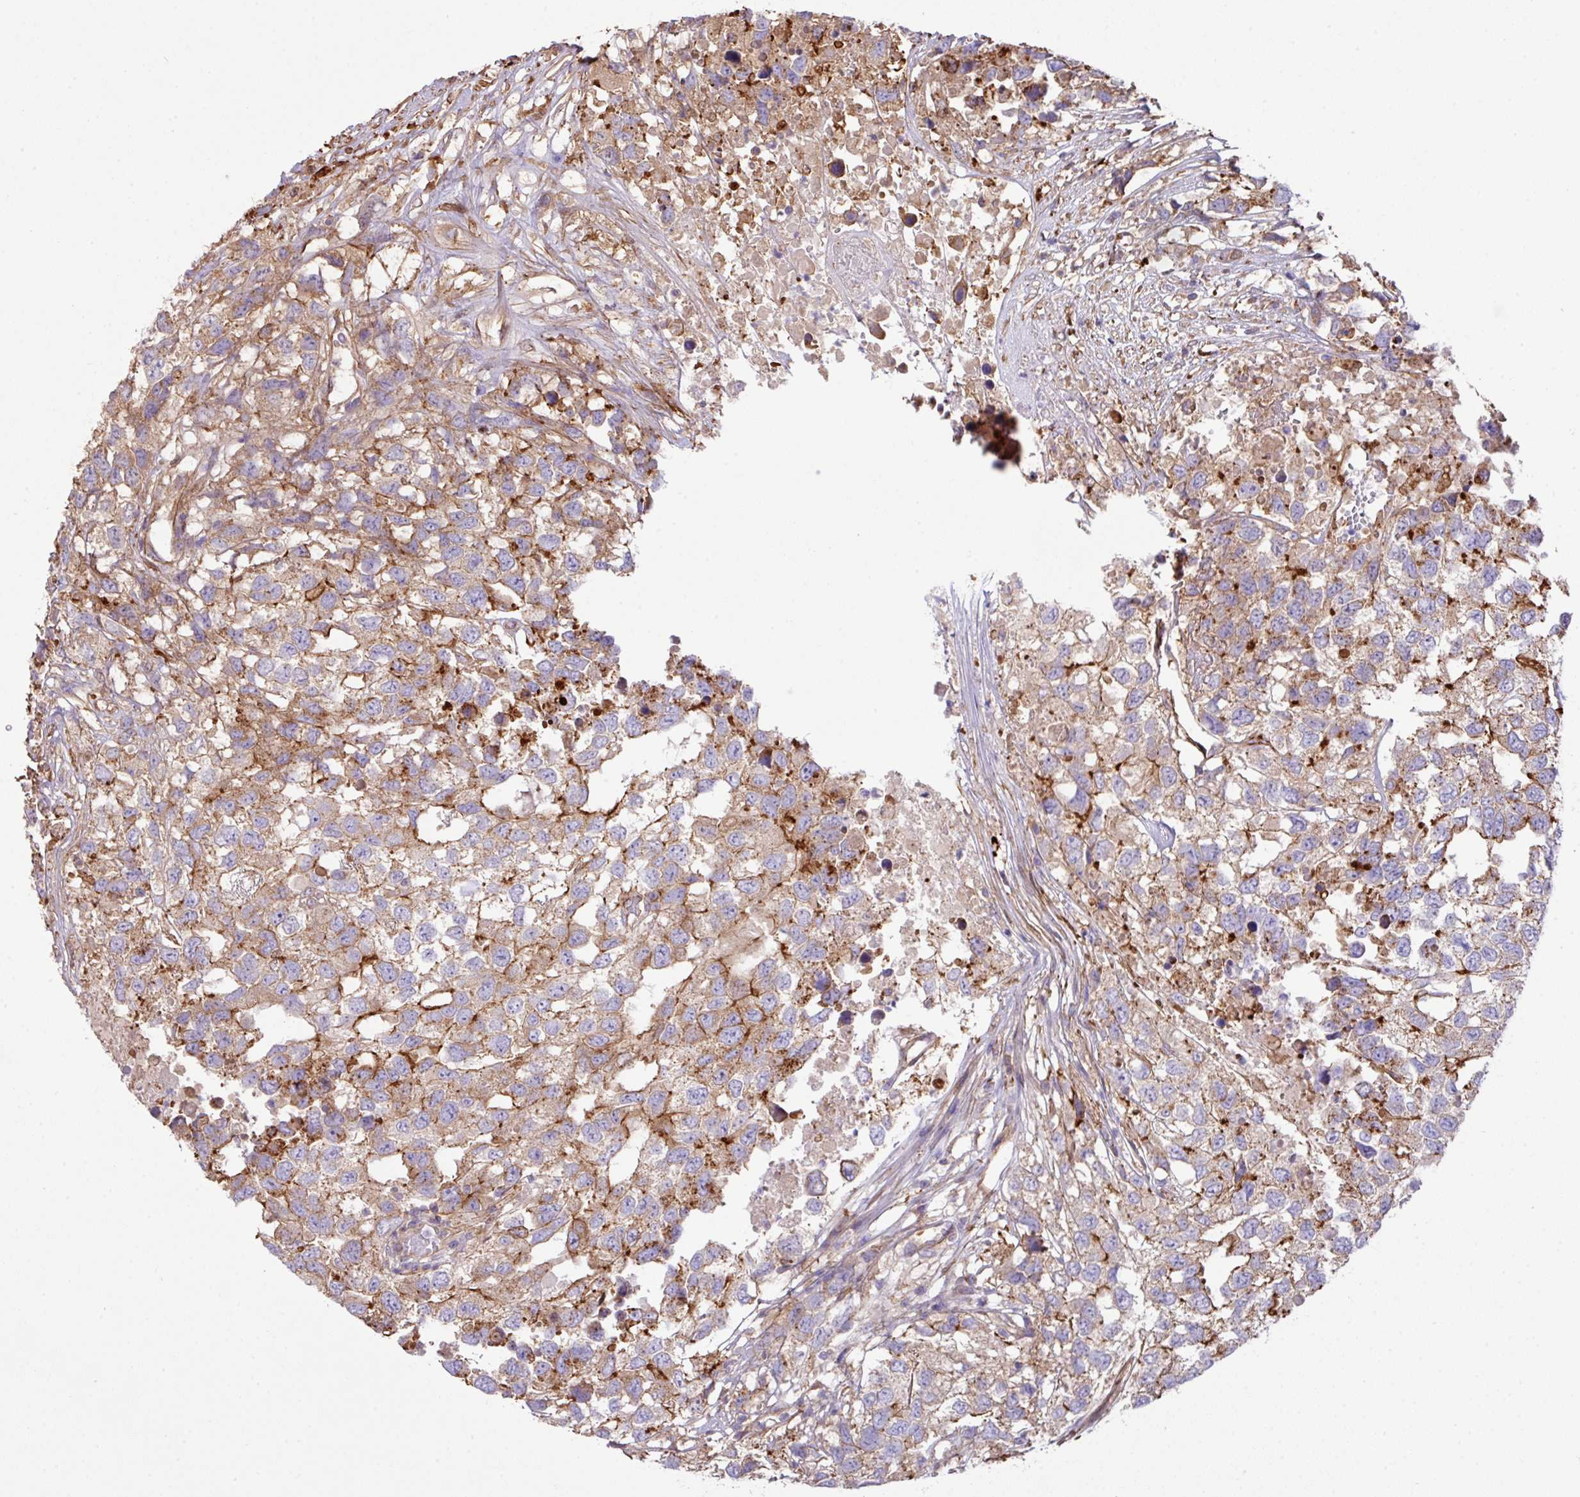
{"staining": {"intensity": "moderate", "quantity": ">75%", "location": "cytoplasmic/membranous"}, "tissue": "testis cancer", "cell_type": "Tumor cells", "image_type": "cancer", "snomed": [{"axis": "morphology", "description": "Carcinoma, Embryonal, NOS"}, {"axis": "topography", "description": "Testis"}], "caption": "This histopathology image demonstrates IHC staining of human testis cancer (embryonal carcinoma), with medium moderate cytoplasmic/membranous expression in about >75% of tumor cells.", "gene": "LRRC53", "patient": {"sex": "male", "age": 83}}